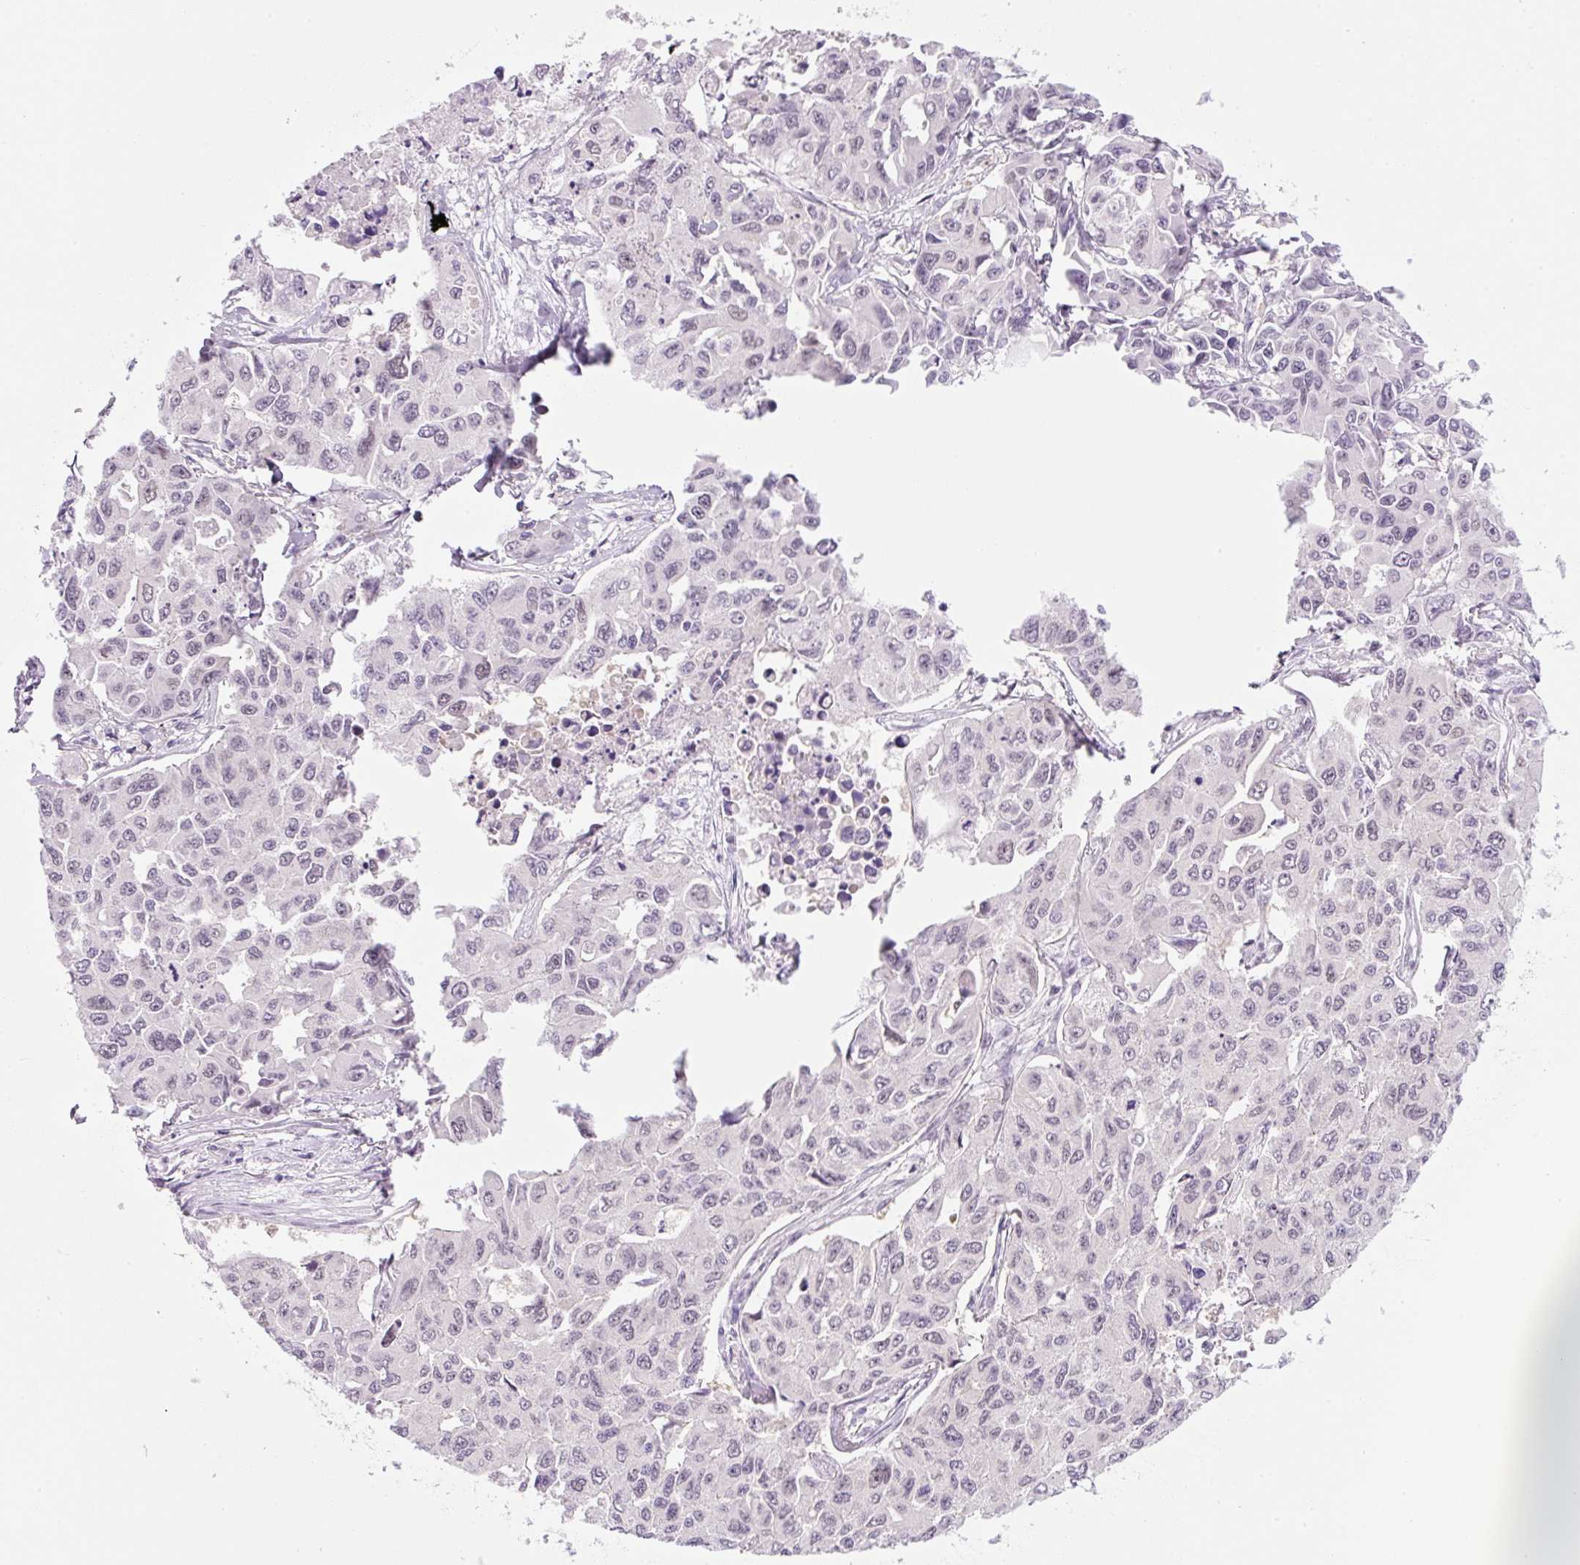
{"staining": {"intensity": "negative", "quantity": "none", "location": "none"}, "tissue": "lung cancer", "cell_type": "Tumor cells", "image_type": "cancer", "snomed": [{"axis": "morphology", "description": "Adenocarcinoma, NOS"}, {"axis": "topography", "description": "Lung"}], "caption": "Photomicrograph shows no significant protein staining in tumor cells of lung adenocarcinoma.", "gene": "SYNE3", "patient": {"sex": "male", "age": 64}}